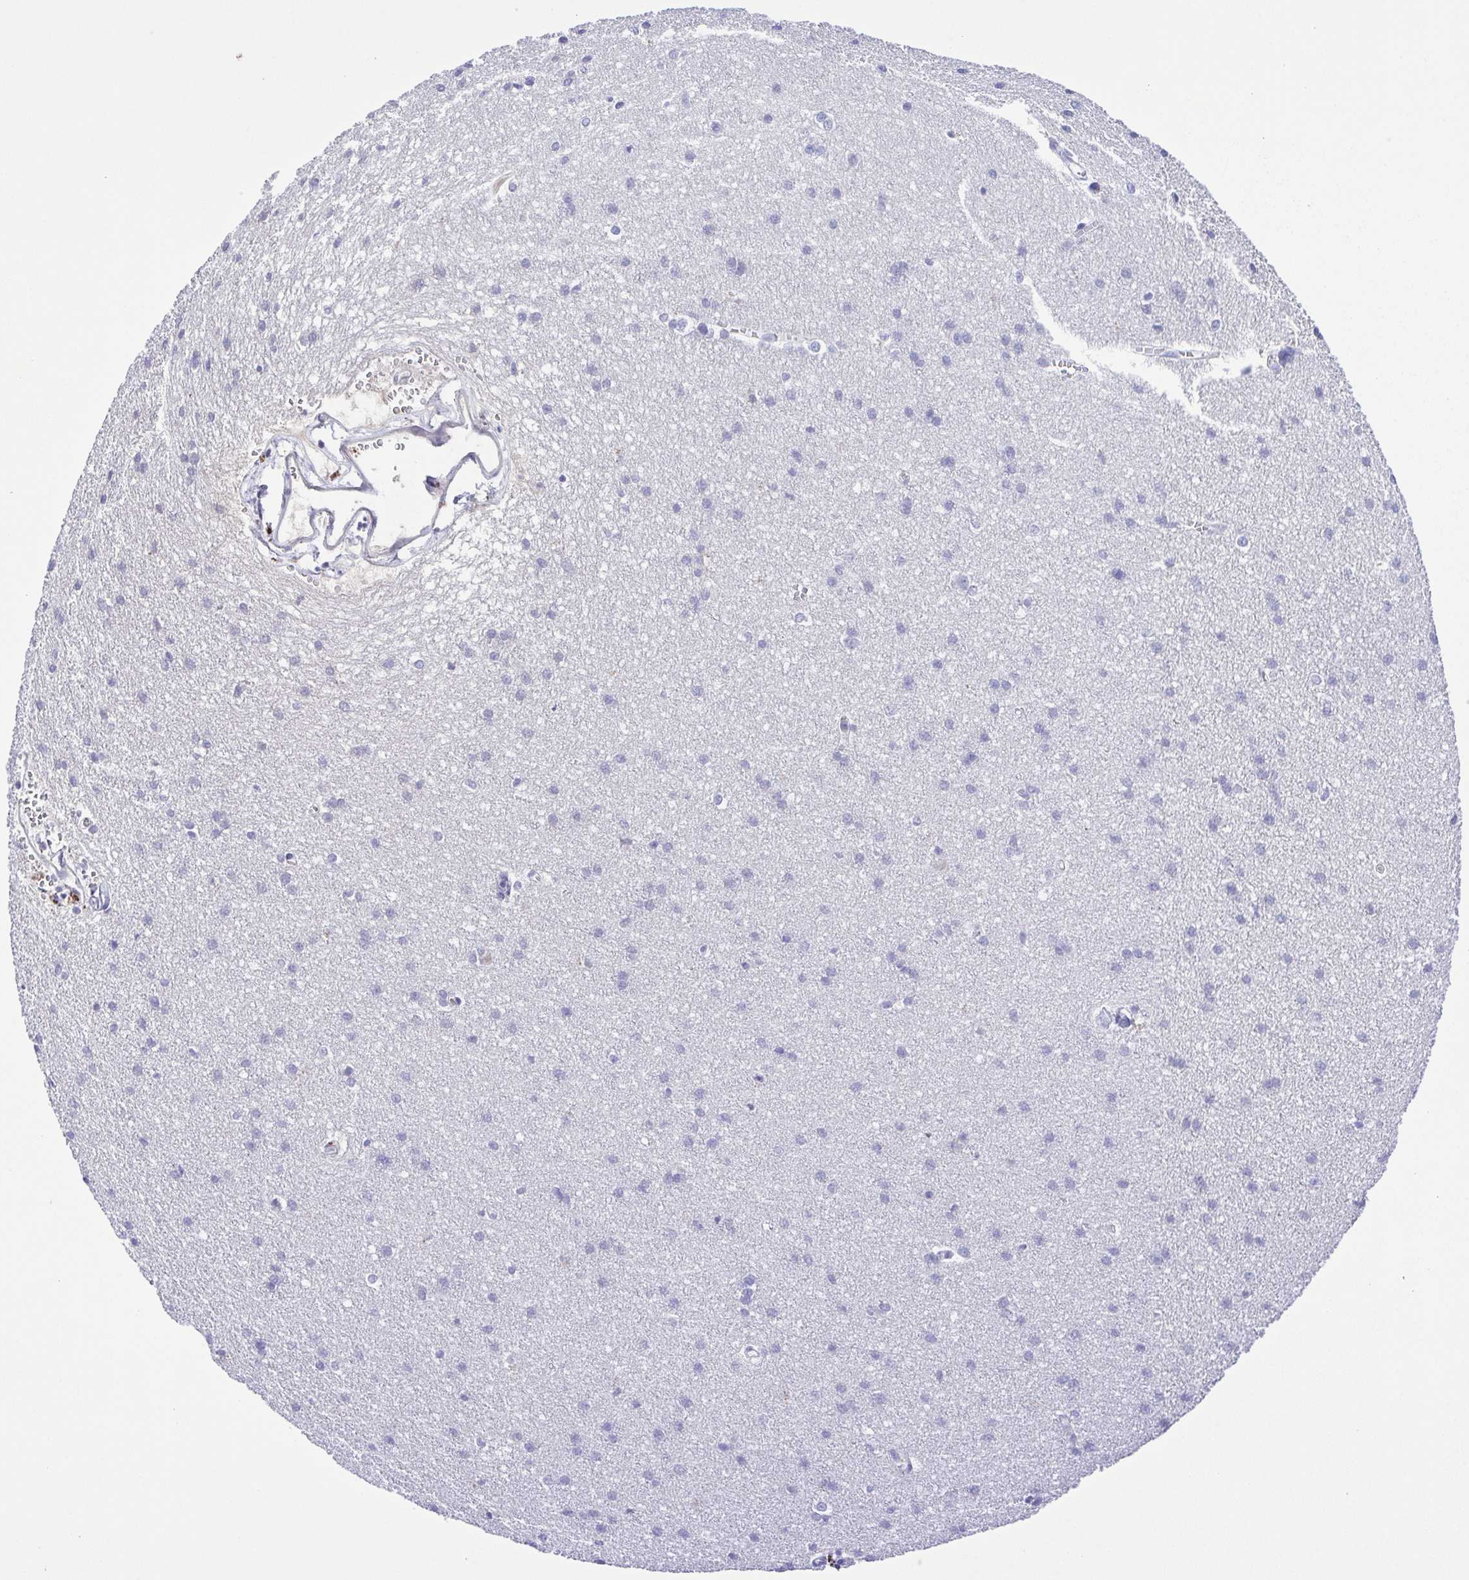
{"staining": {"intensity": "negative", "quantity": "none", "location": "none"}, "tissue": "cerebral cortex", "cell_type": "Endothelial cells", "image_type": "normal", "snomed": [{"axis": "morphology", "description": "Normal tissue, NOS"}, {"axis": "topography", "description": "Cerebral cortex"}], "caption": "The histopathology image exhibits no staining of endothelial cells in normal cerebral cortex. (DAB (3,3'-diaminobenzidine) IHC with hematoxylin counter stain).", "gene": "IGFL1", "patient": {"sex": "male", "age": 37}}